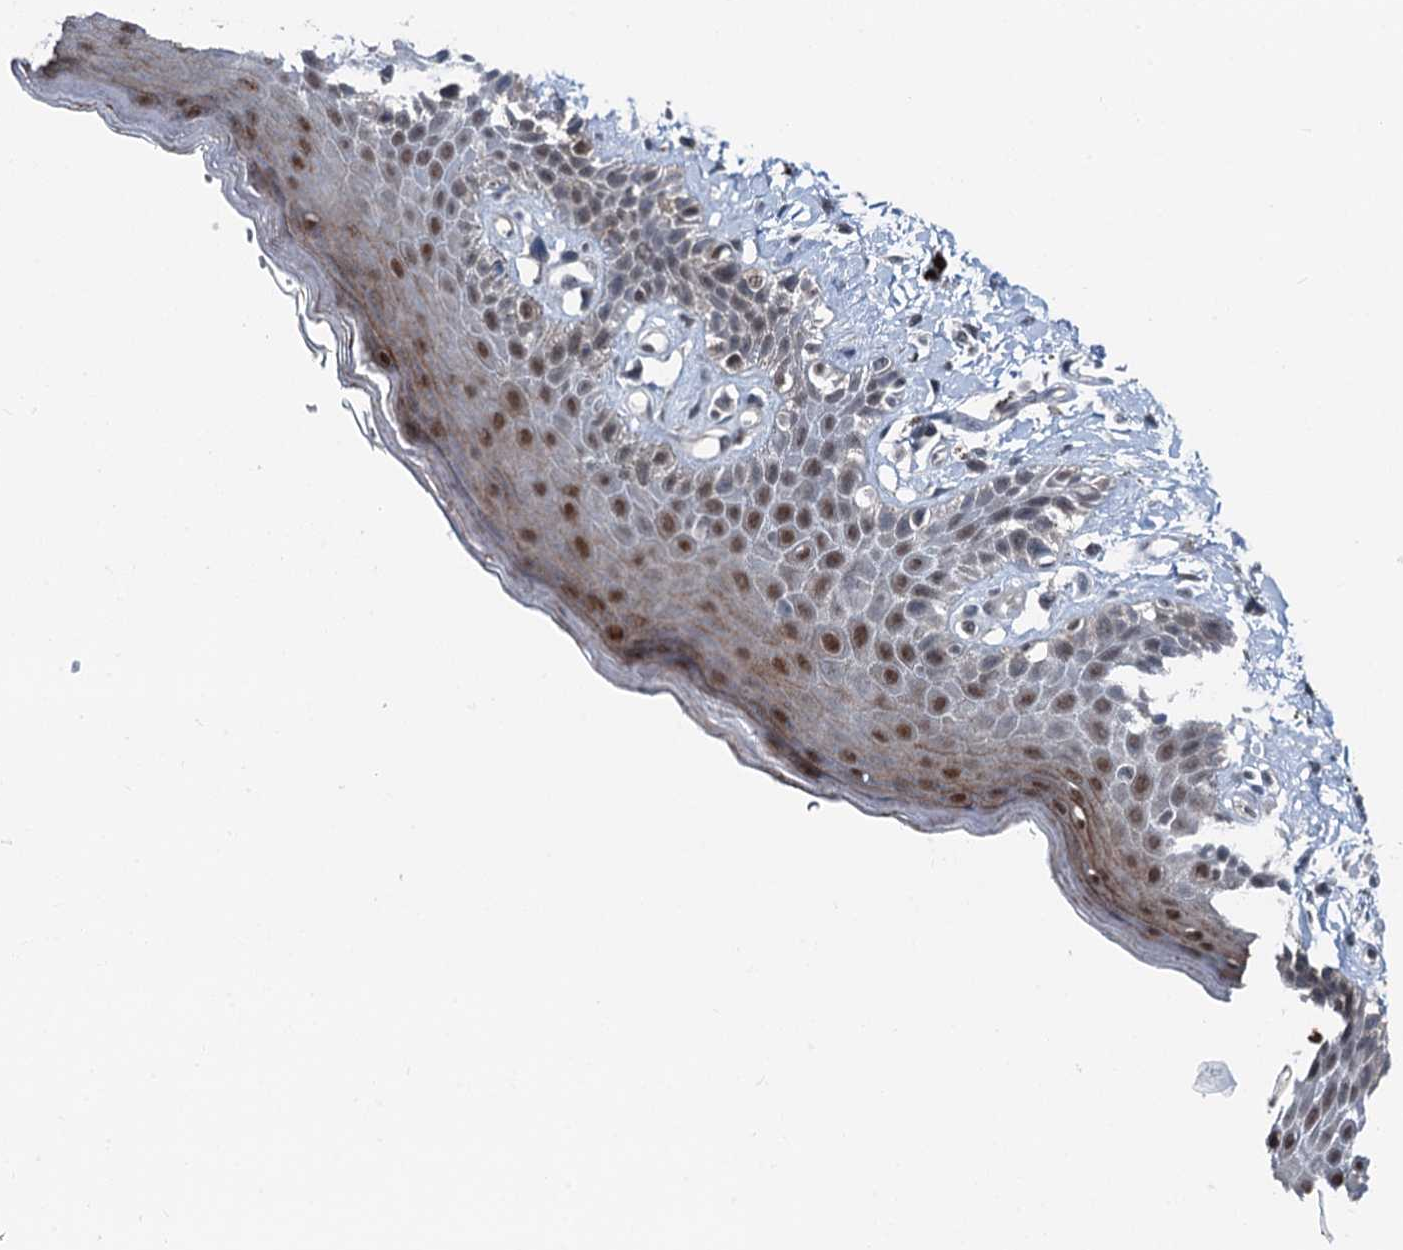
{"staining": {"intensity": "strong", "quantity": ">75%", "location": "cytoplasmic/membranous,nuclear"}, "tissue": "skin", "cell_type": "Epidermal cells", "image_type": "normal", "snomed": [{"axis": "morphology", "description": "Normal tissue, NOS"}, {"axis": "topography", "description": "Anal"}], "caption": "High-magnification brightfield microscopy of normal skin stained with DAB (brown) and counterstained with hematoxylin (blue). epidermal cells exhibit strong cytoplasmic/membranous,nuclear positivity is present in approximately>75% of cells.", "gene": "PSMD13", "patient": {"sex": "female", "age": 78}}